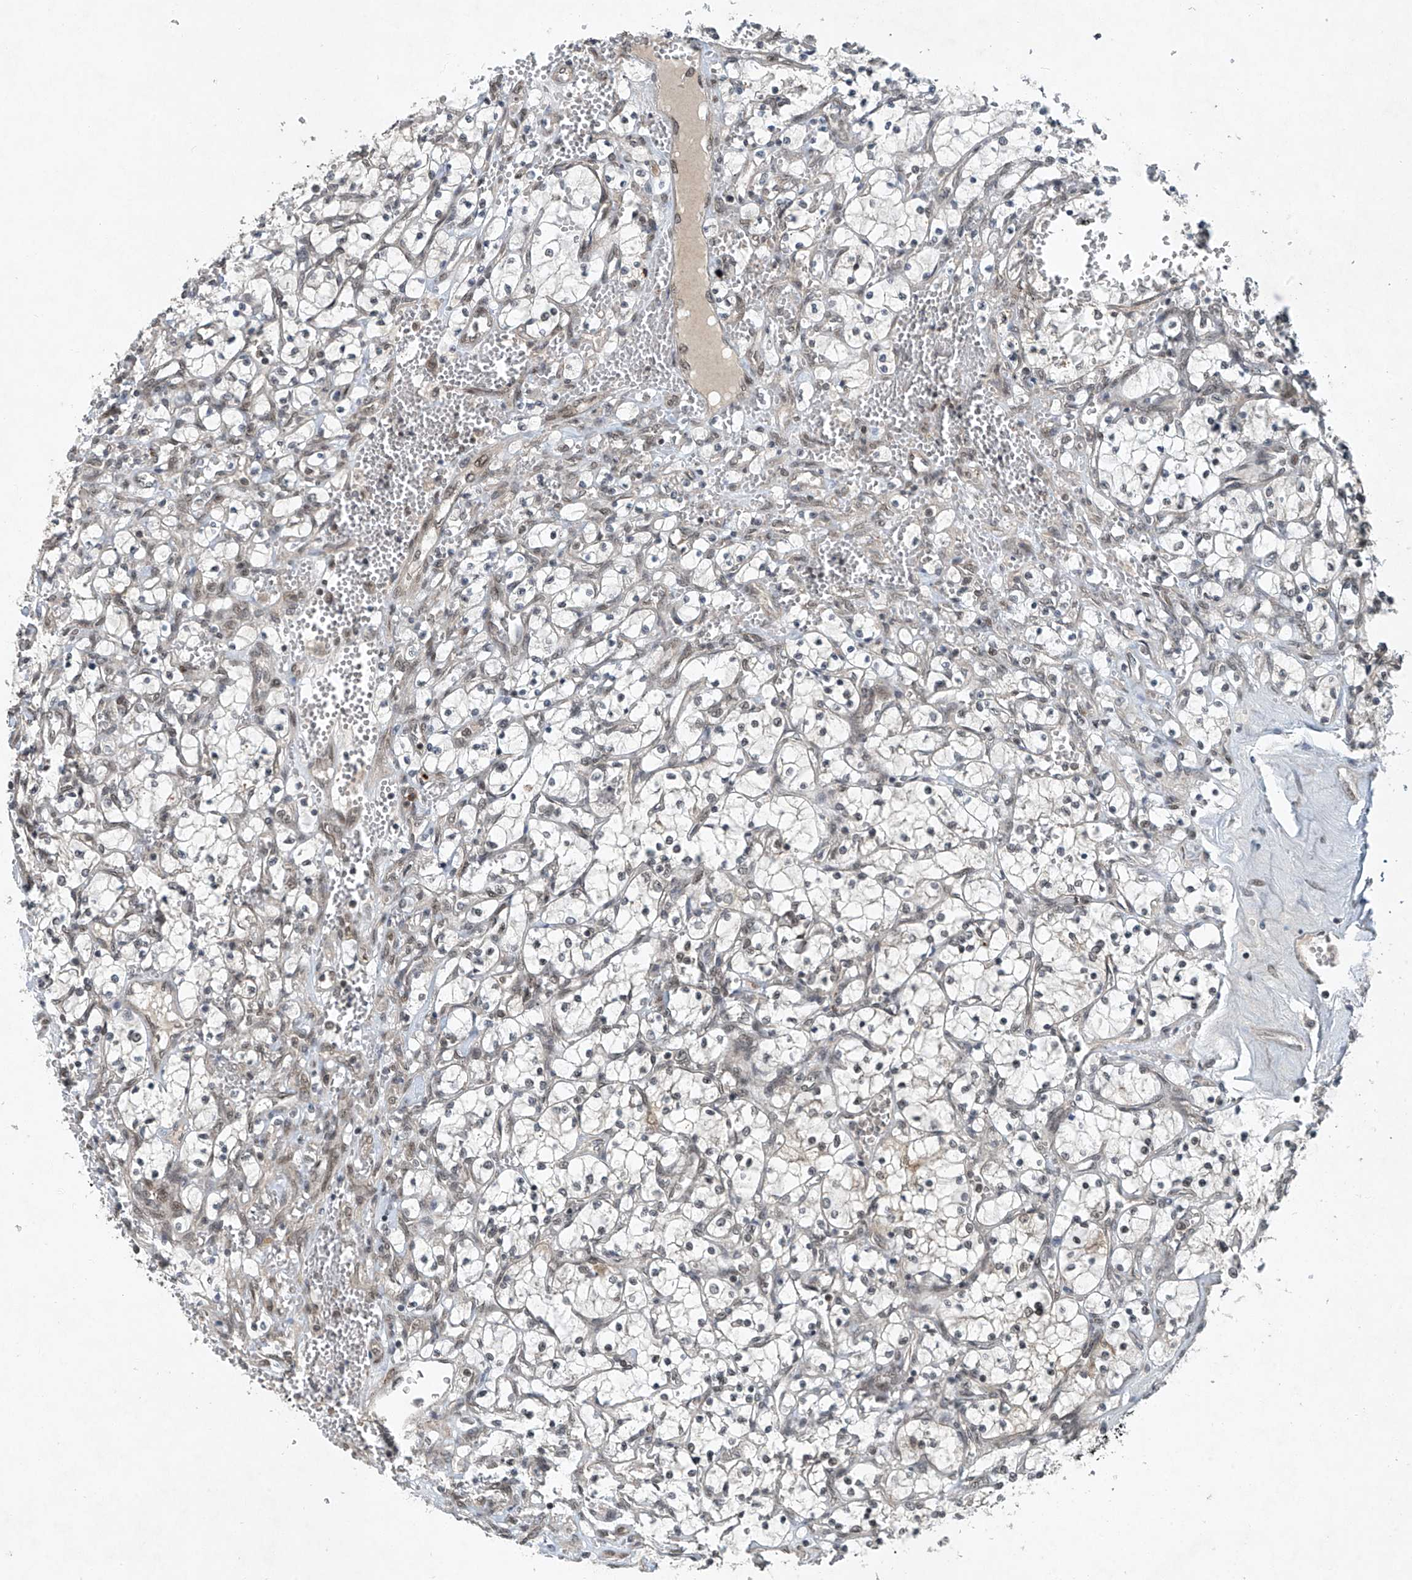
{"staining": {"intensity": "weak", "quantity": "25%-75%", "location": "cytoplasmic/membranous,nuclear"}, "tissue": "renal cancer", "cell_type": "Tumor cells", "image_type": "cancer", "snomed": [{"axis": "morphology", "description": "Adenocarcinoma, NOS"}, {"axis": "topography", "description": "Kidney"}], "caption": "IHC staining of renal cancer (adenocarcinoma), which demonstrates low levels of weak cytoplasmic/membranous and nuclear staining in approximately 25%-75% of tumor cells indicating weak cytoplasmic/membranous and nuclear protein positivity. The staining was performed using DAB (brown) for protein detection and nuclei were counterstained in hematoxylin (blue).", "gene": "TAF8", "patient": {"sex": "female", "age": 69}}